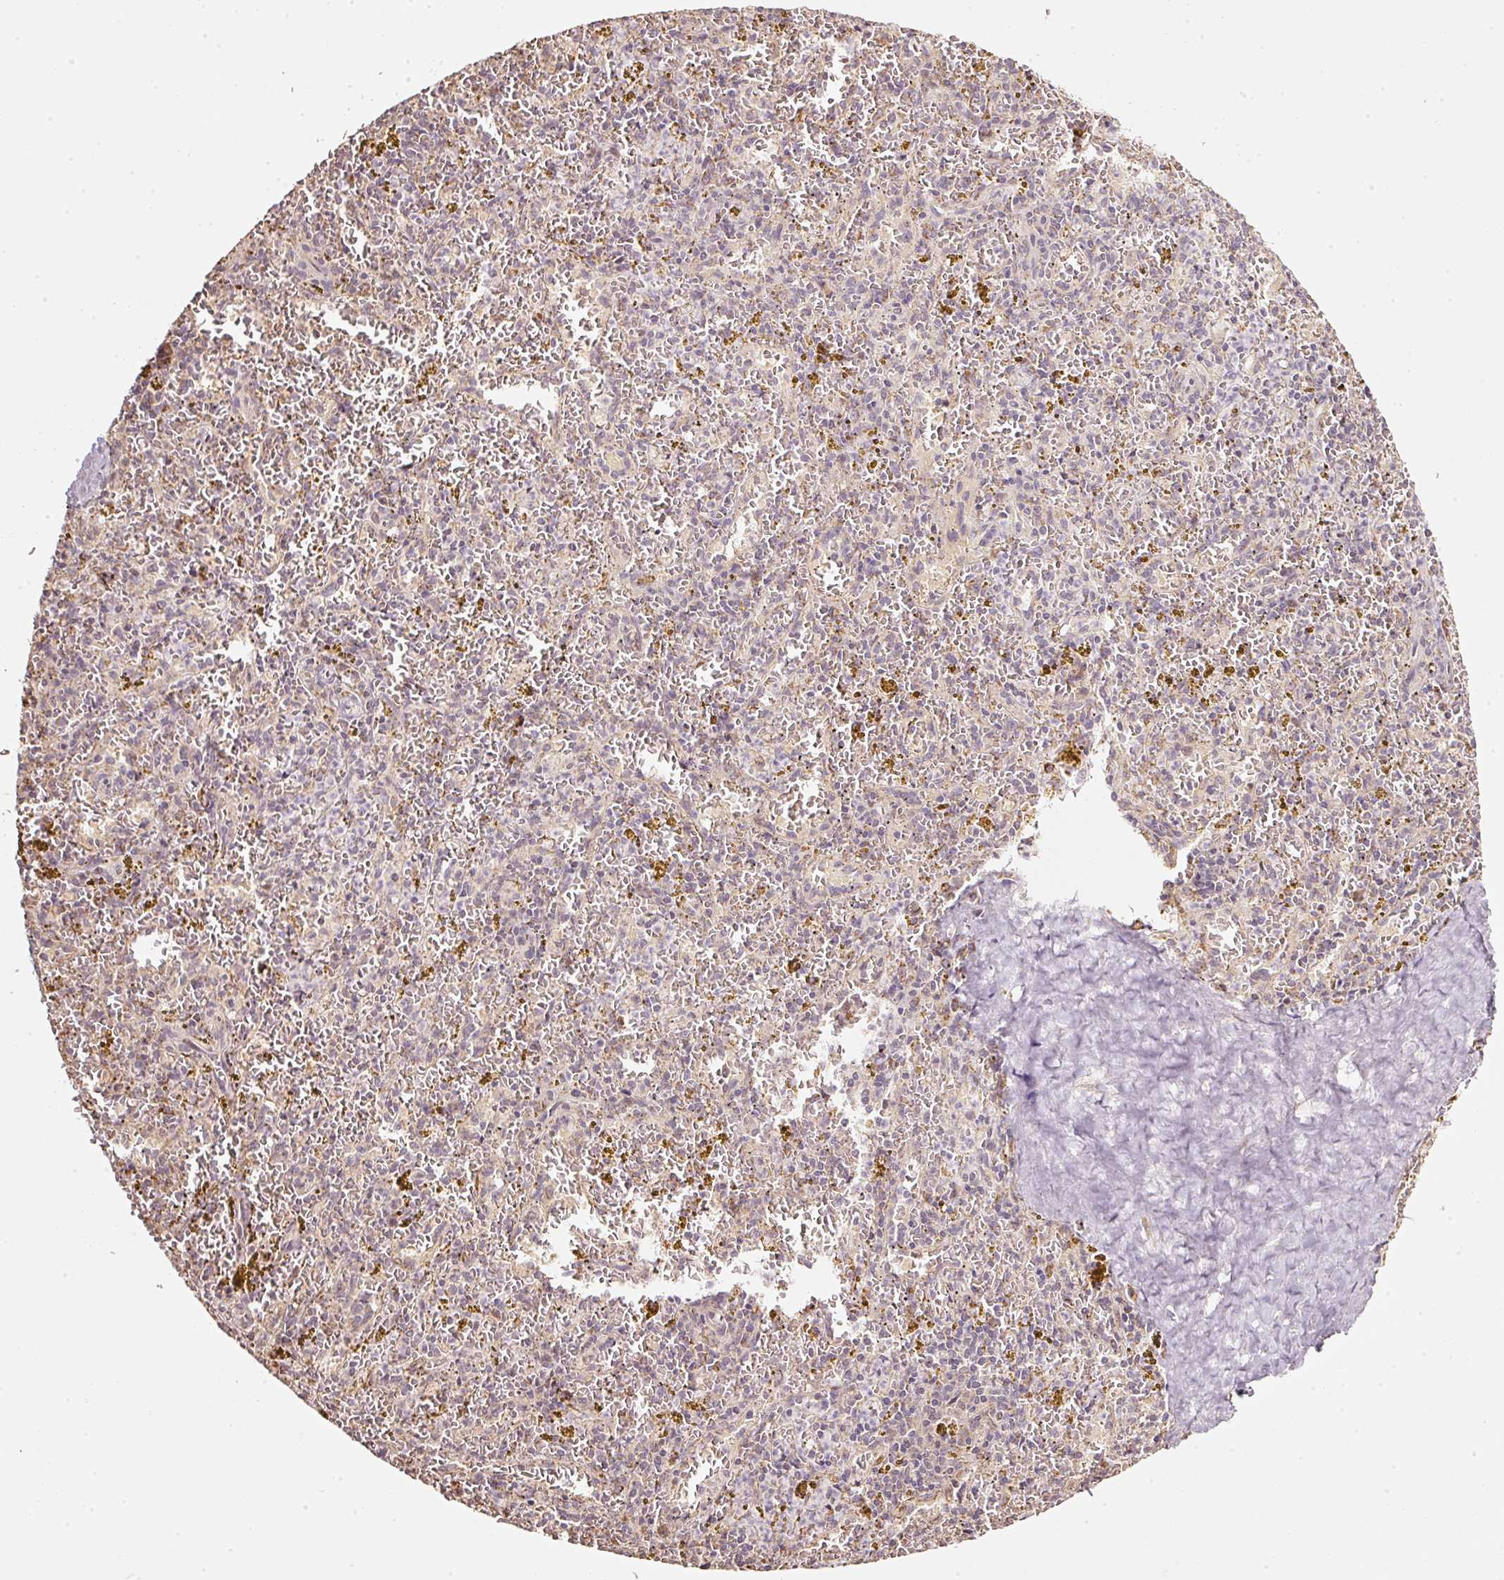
{"staining": {"intensity": "moderate", "quantity": "<25%", "location": "cytoplasmic/membranous"}, "tissue": "spleen", "cell_type": "Cells in red pulp", "image_type": "normal", "snomed": [{"axis": "morphology", "description": "Normal tissue, NOS"}, {"axis": "topography", "description": "Spleen"}], "caption": "Immunohistochemistry (IHC) micrograph of normal spleen stained for a protein (brown), which reveals low levels of moderate cytoplasmic/membranous expression in about <25% of cells in red pulp.", "gene": "RAB35", "patient": {"sex": "male", "age": 57}}